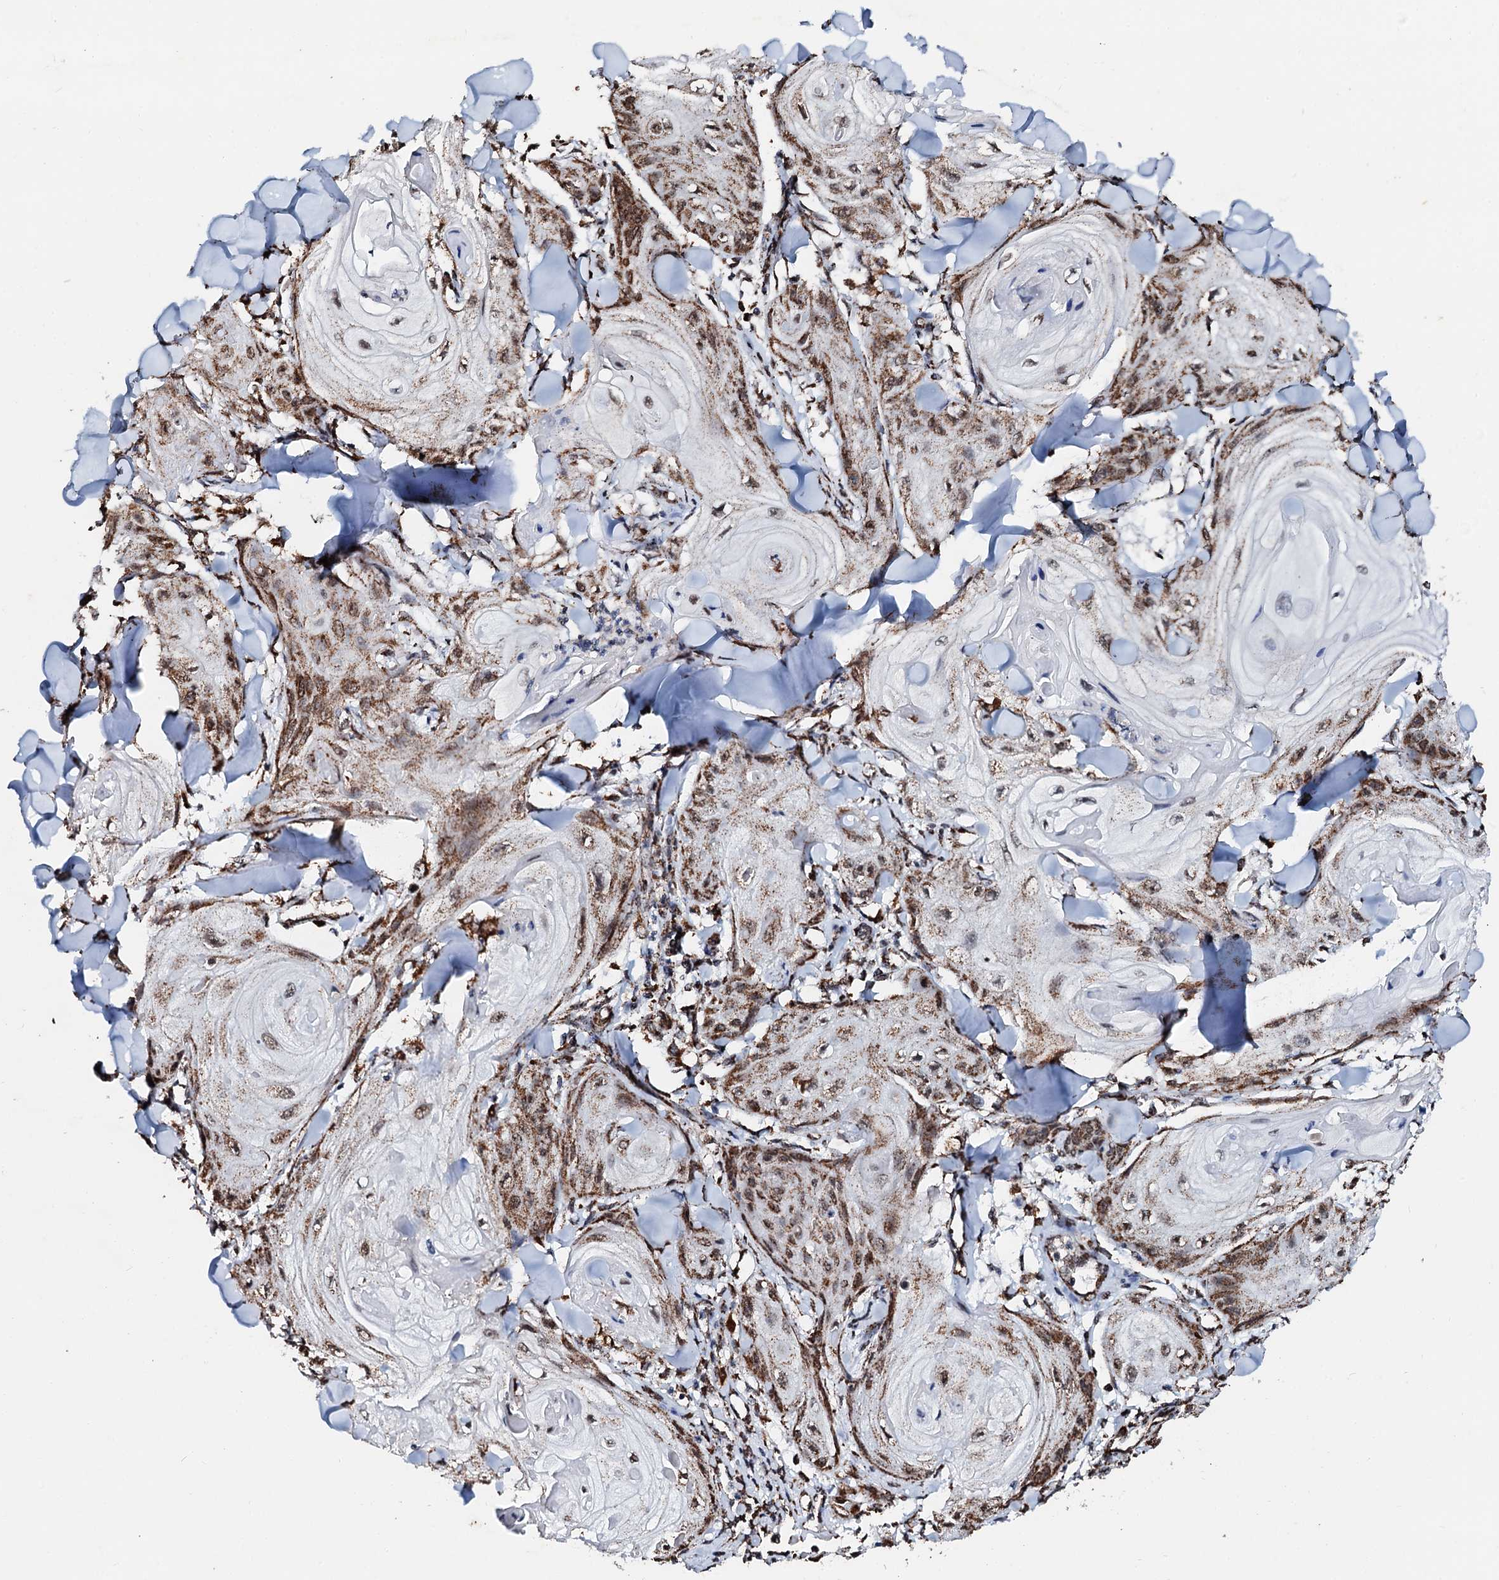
{"staining": {"intensity": "strong", "quantity": "25%-75%", "location": "cytoplasmic/membranous,nuclear"}, "tissue": "skin cancer", "cell_type": "Tumor cells", "image_type": "cancer", "snomed": [{"axis": "morphology", "description": "Squamous cell carcinoma, NOS"}, {"axis": "topography", "description": "Skin"}], "caption": "Skin cancer (squamous cell carcinoma) stained with a brown dye reveals strong cytoplasmic/membranous and nuclear positive positivity in approximately 25%-75% of tumor cells.", "gene": "SECISBP2L", "patient": {"sex": "male", "age": 74}}